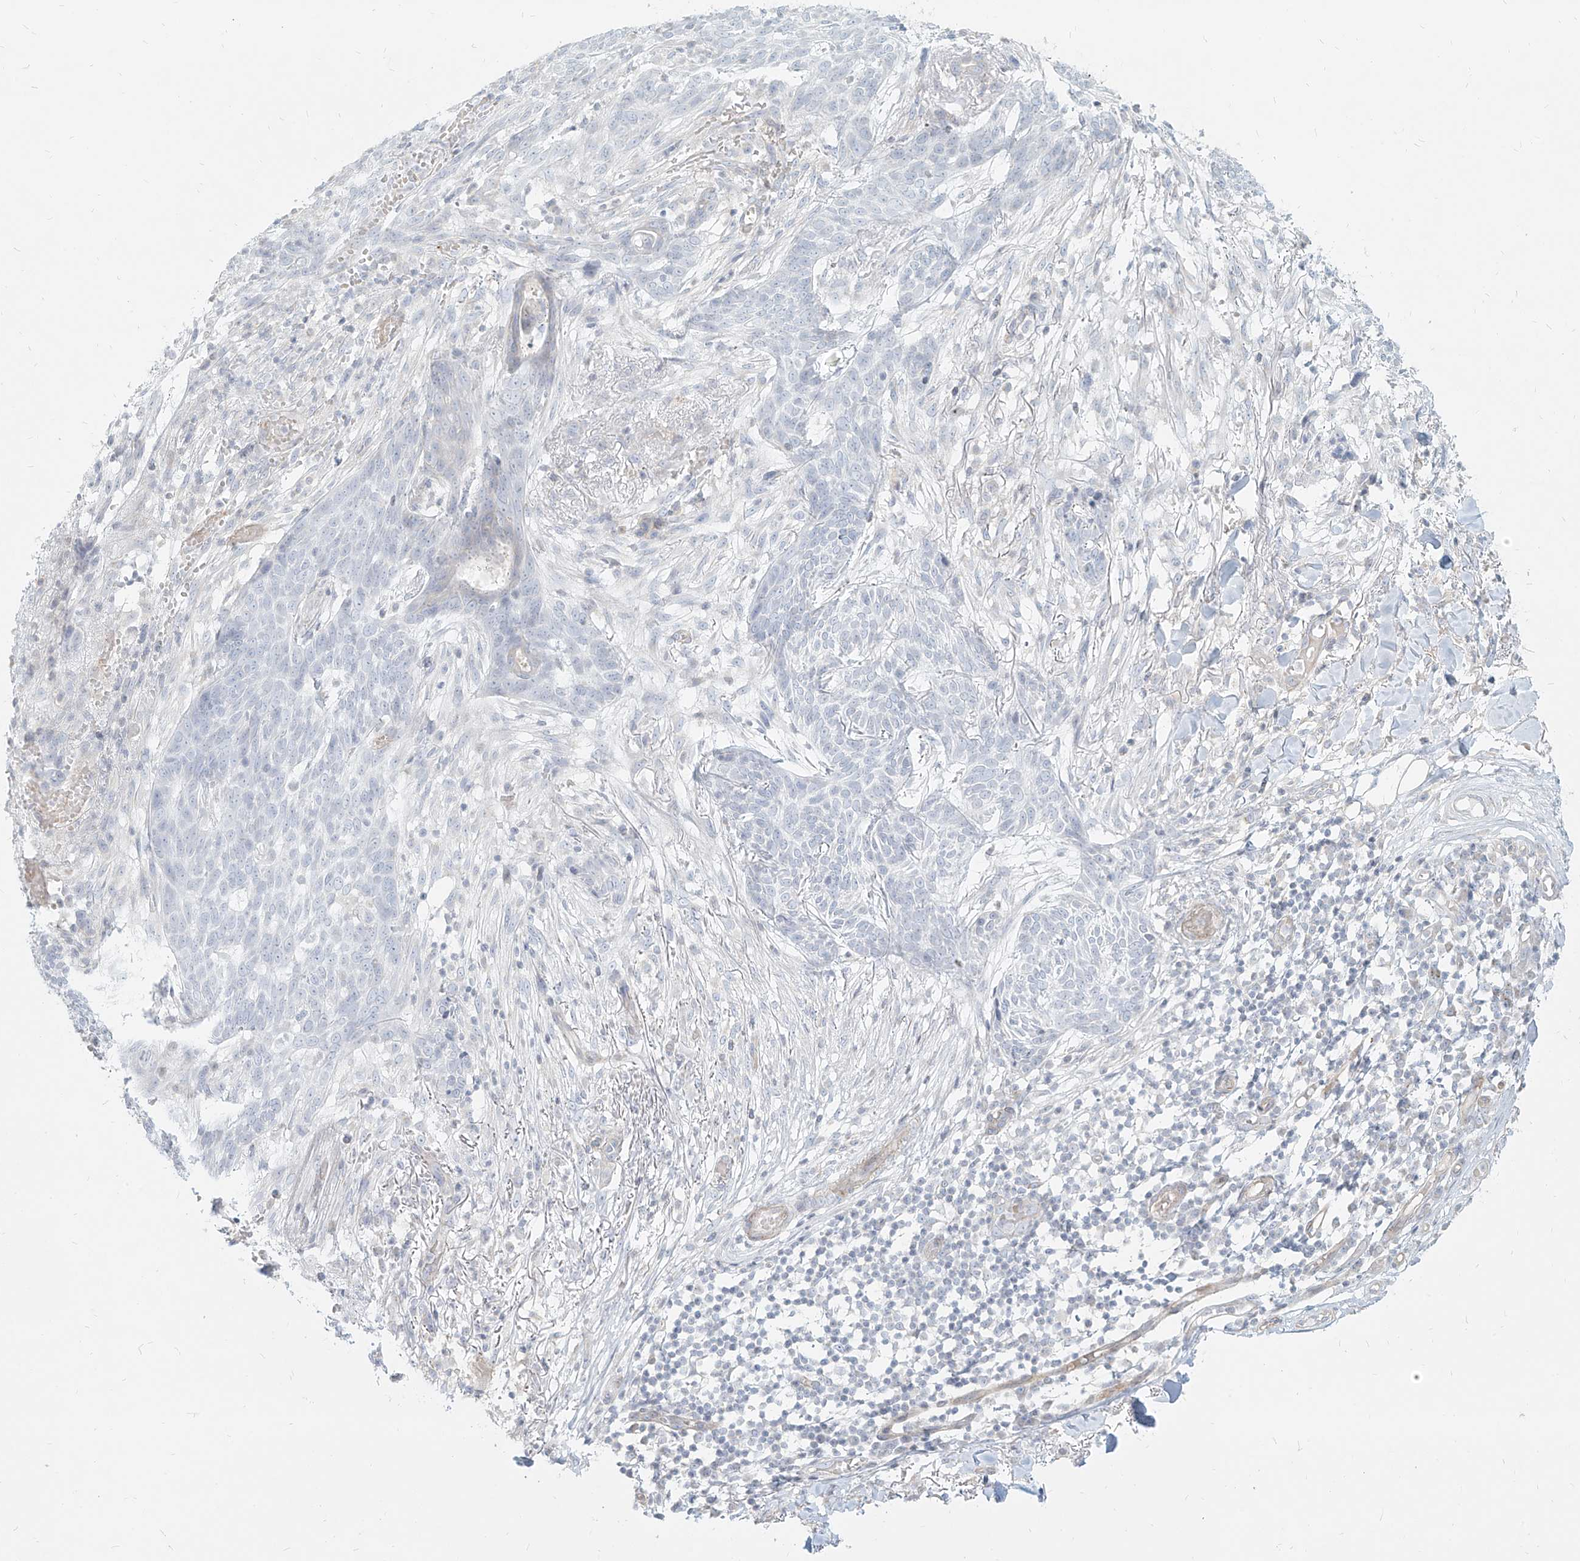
{"staining": {"intensity": "negative", "quantity": "none", "location": "none"}, "tissue": "skin cancer", "cell_type": "Tumor cells", "image_type": "cancer", "snomed": [{"axis": "morphology", "description": "Normal tissue, NOS"}, {"axis": "morphology", "description": "Basal cell carcinoma"}, {"axis": "topography", "description": "Skin"}], "caption": "Skin cancer (basal cell carcinoma) was stained to show a protein in brown. There is no significant expression in tumor cells.", "gene": "ITPKB", "patient": {"sex": "male", "age": 64}}